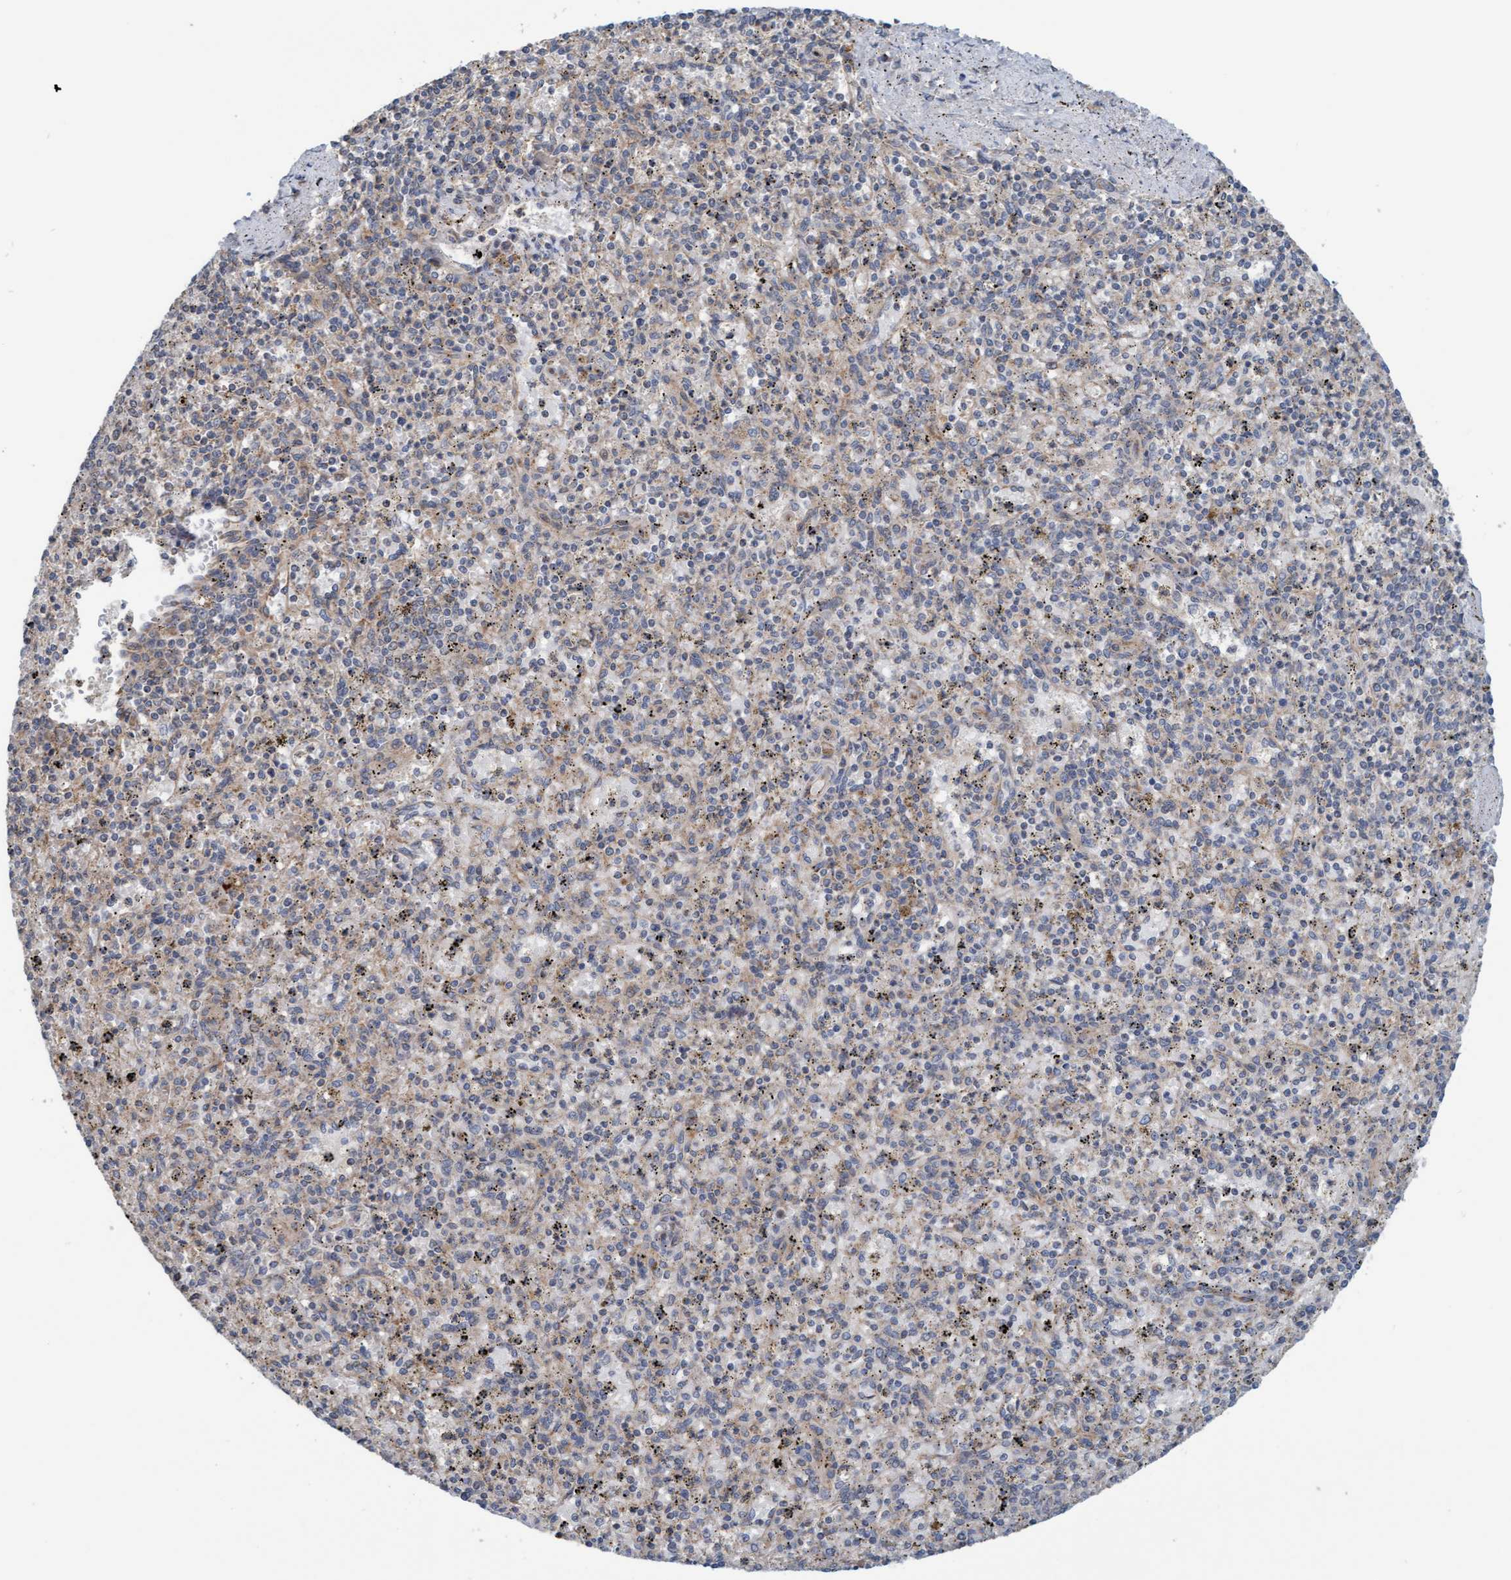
{"staining": {"intensity": "weak", "quantity": "25%-75%", "location": "cytoplasmic/membranous"}, "tissue": "spleen", "cell_type": "Cells in red pulp", "image_type": "normal", "snomed": [{"axis": "morphology", "description": "Normal tissue, NOS"}, {"axis": "topography", "description": "Spleen"}], "caption": "Cells in red pulp exhibit weak cytoplasmic/membranous expression in about 25%-75% of cells in unremarkable spleen. The protein is shown in brown color, while the nuclei are stained blue.", "gene": "ZNF566", "patient": {"sex": "male", "age": 72}}